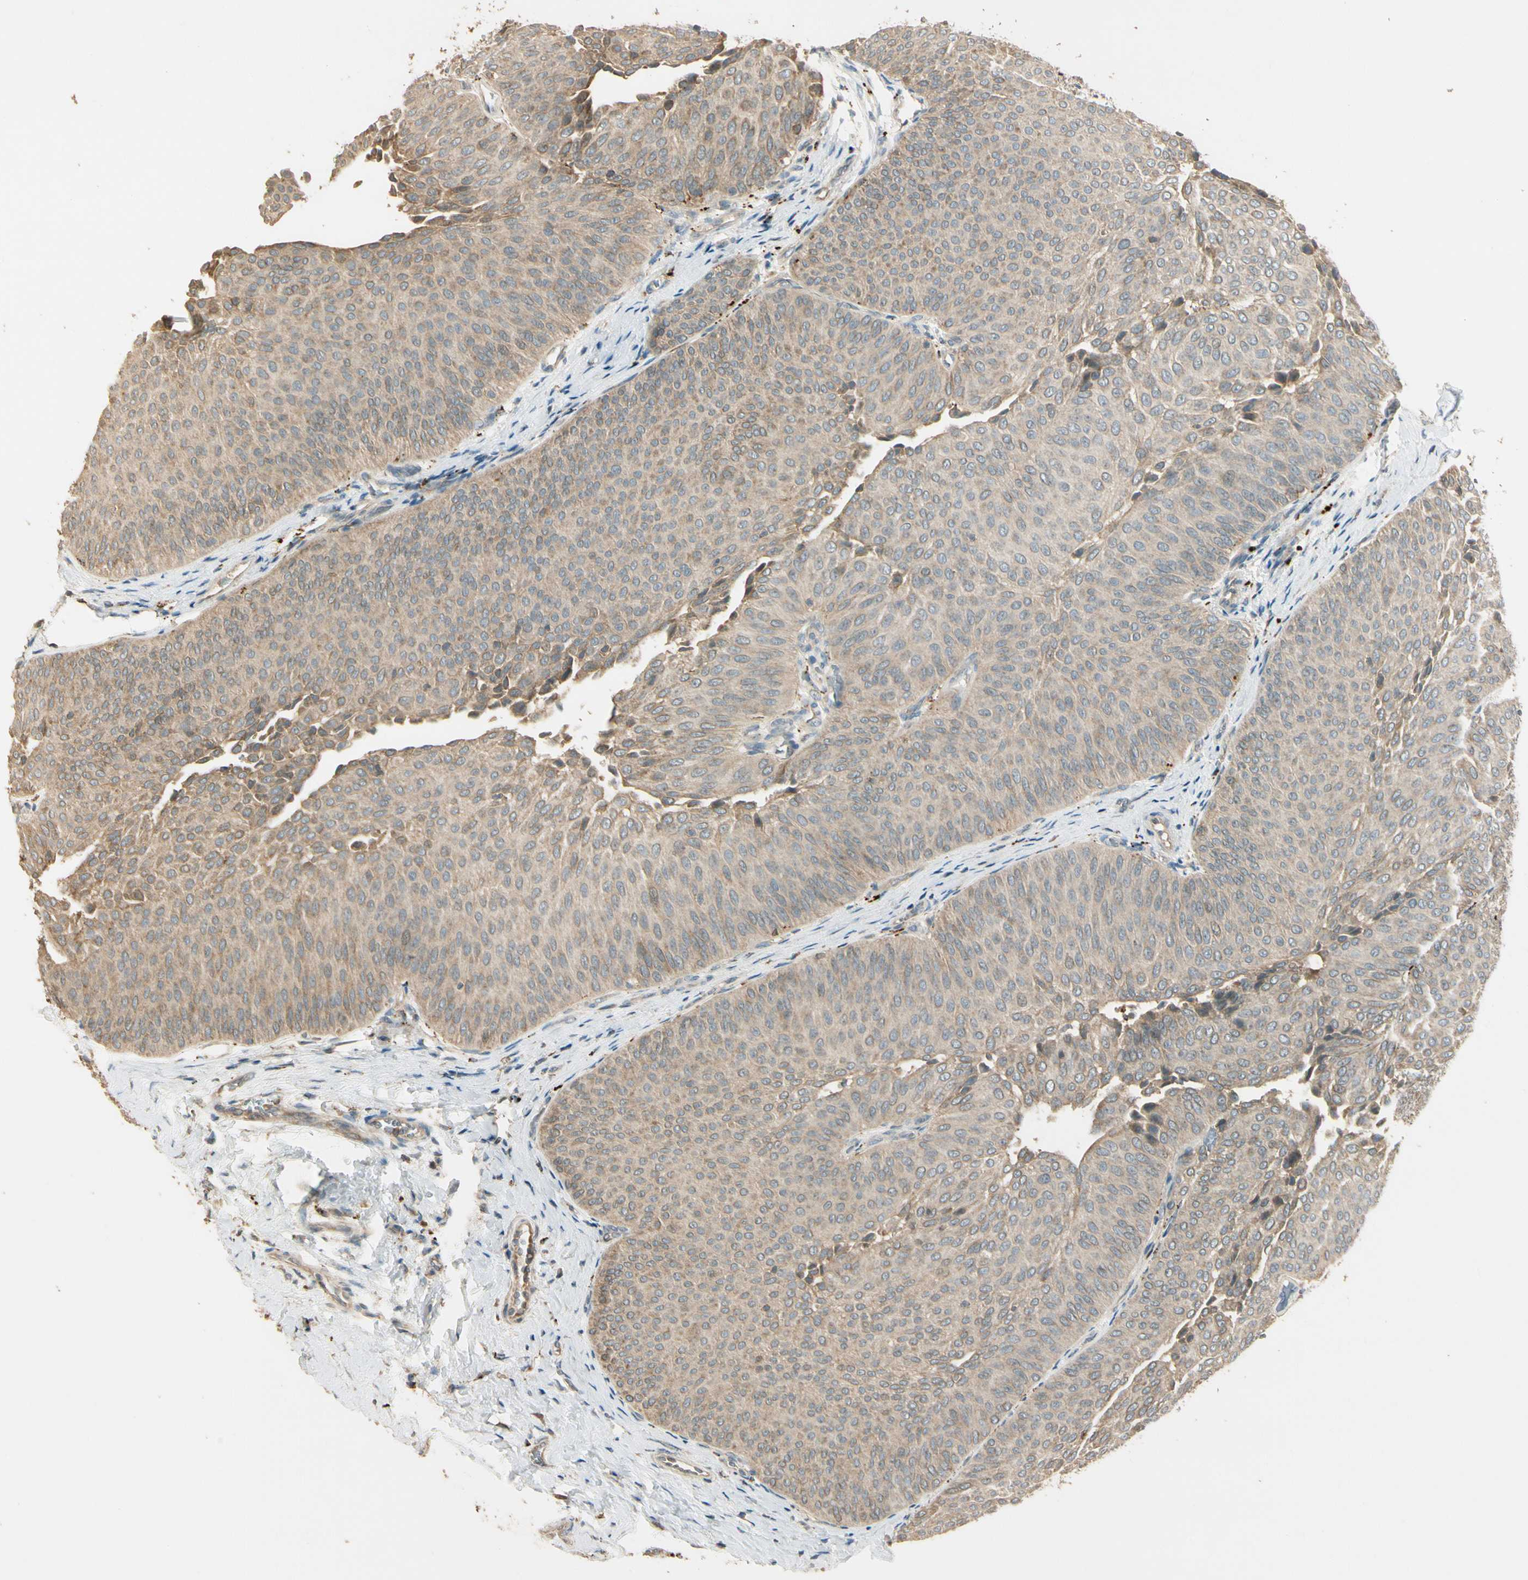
{"staining": {"intensity": "weak", "quantity": ">75%", "location": "cytoplasmic/membranous"}, "tissue": "urothelial cancer", "cell_type": "Tumor cells", "image_type": "cancer", "snomed": [{"axis": "morphology", "description": "Urothelial carcinoma, Low grade"}, {"axis": "topography", "description": "Urinary bladder"}], "caption": "Urothelial carcinoma (low-grade) was stained to show a protein in brown. There is low levels of weak cytoplasmic/membranous staining in approximately >75% of tumor cells.", "gene": "PLXNA1", "patient": {"sex": "female", "age": 60}}